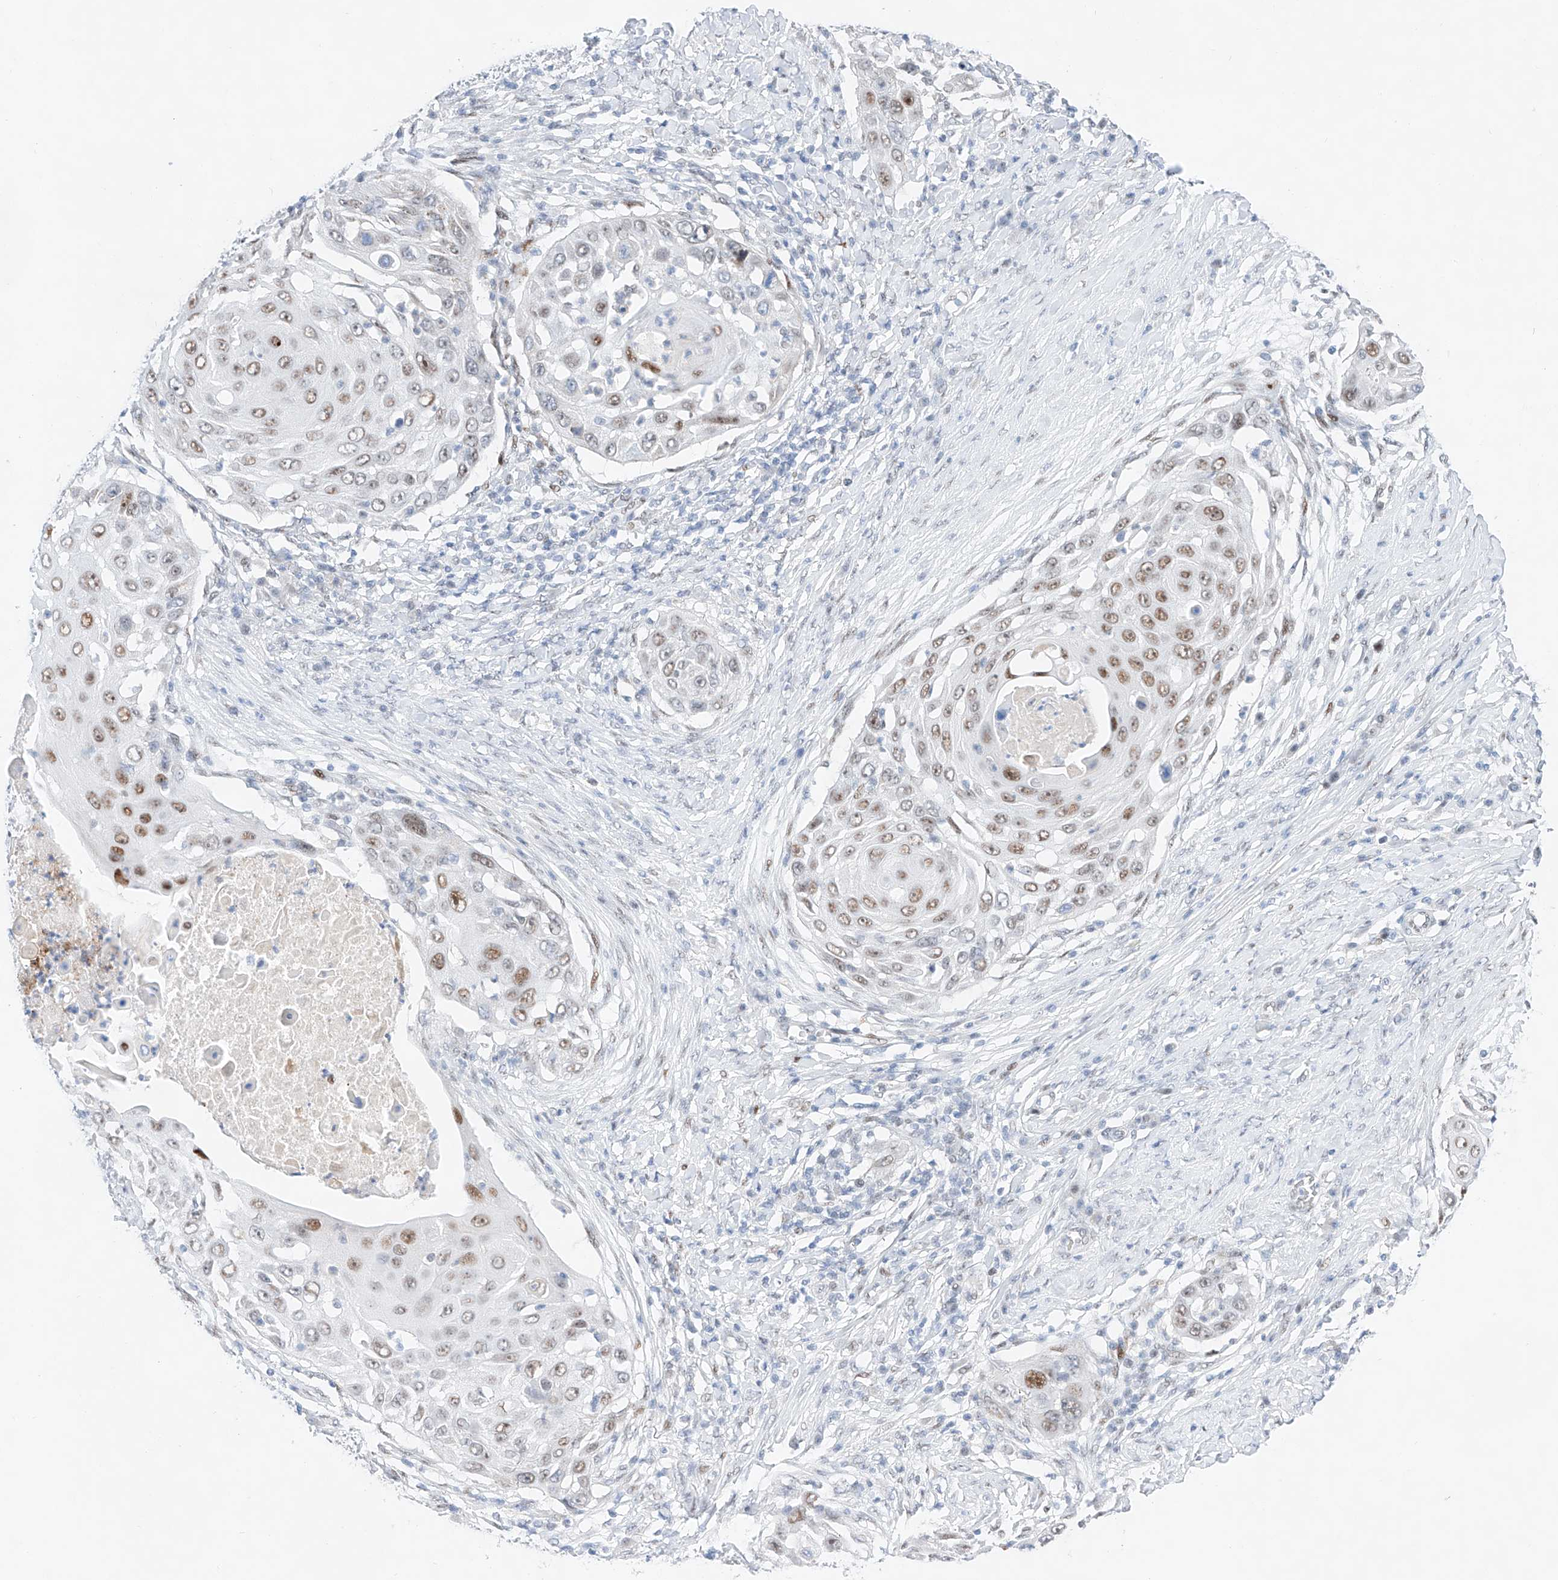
{"staining": {"intensity": "moderate", "quantity": ">75%", "location": "nuclear"}, "tissue": "skin cancer", "cell_type": "Tumor cells", "image_type": "cancer", "snomed": [{"axis": "morphology", "description": "Squamous cell carcinoma, NOS"}, {"axis": "topography", "description": "Skin"}], "caption": "A brown stain shows moderate nuclear positivity of a protein in human skin cancer tumor cells.", "gene": "NT5C3B", "patient": {"sex": "female", "age": 44}}